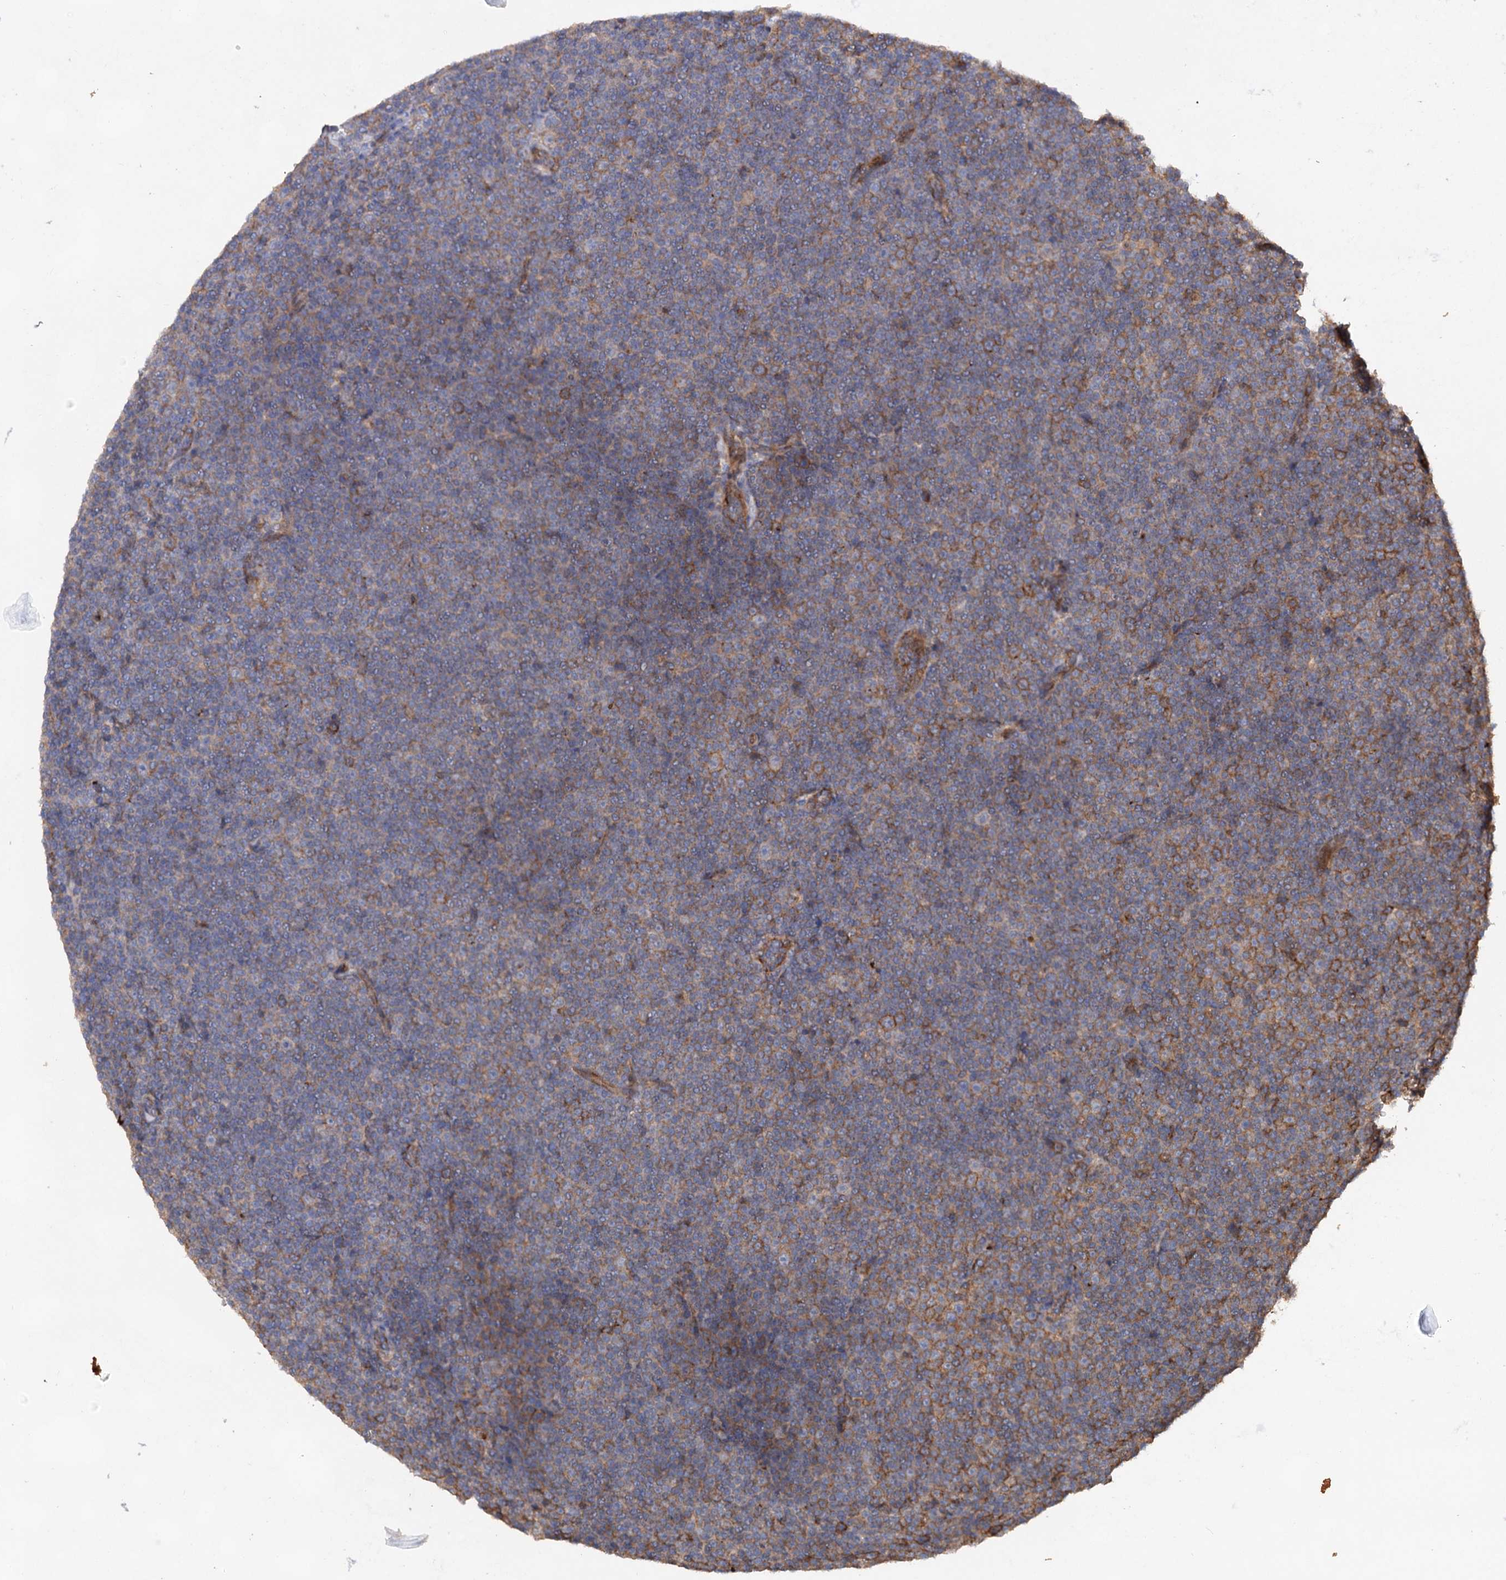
{"staining": {"intensity": "negative", "quantity": "none", "location": "none"}, "tissue": "lymphoma", "cell_type": "Tumor cells", "image_type": "cancer", "snomed": [{"axis": "morphology", "description": "Malignant lymphoma, non-Hodgkin's type, Low grade"}, {"axis": "topography", "description": "Lymph node"}], "caption": "Tumor cells show no significant protein positivity in low-grade malignant lymphoma, non-Hodgkin's type.", "gene": "CSAD", "patient": {"sex": "female", "age": 67}}